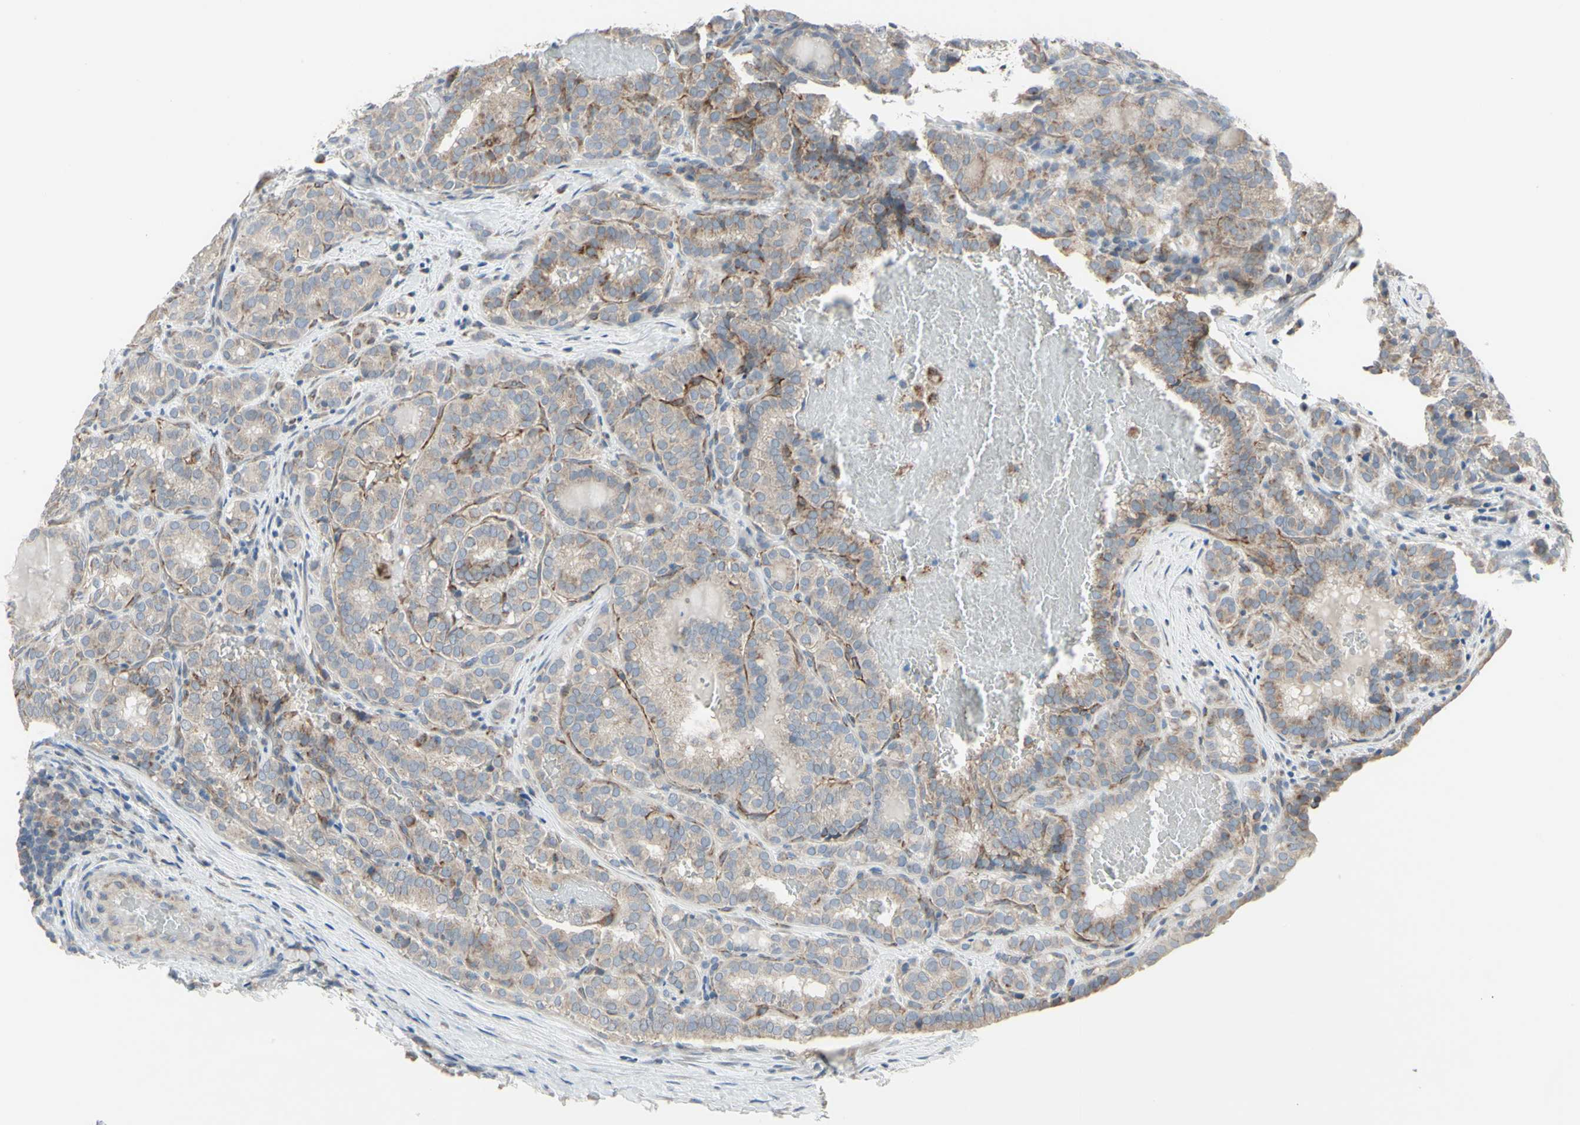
{"staining": {"intensity": "weak", "quantity": "<25%", "location": "cytoplasmic/membranous"}, "tissue": "thyroid cancer", "cell_type": "Tumor cells", "image_type": "cancer", "snomed": [{"axis": "morphology", "description": "Normal tissue, NOS"}, {"axis": "morphology", "description": "Papillary adenocarcinoma, NOS"}, {"axis": "topography", "description": "Thyroid gland"}], "caption": "DAB immunohistochemical staining of thyroid cancer (papillary adenocarcinoma) shows no significant staining in tumor cells.", "gene": "FAM171B", "patient": {"sex": "female", "age": 30}}